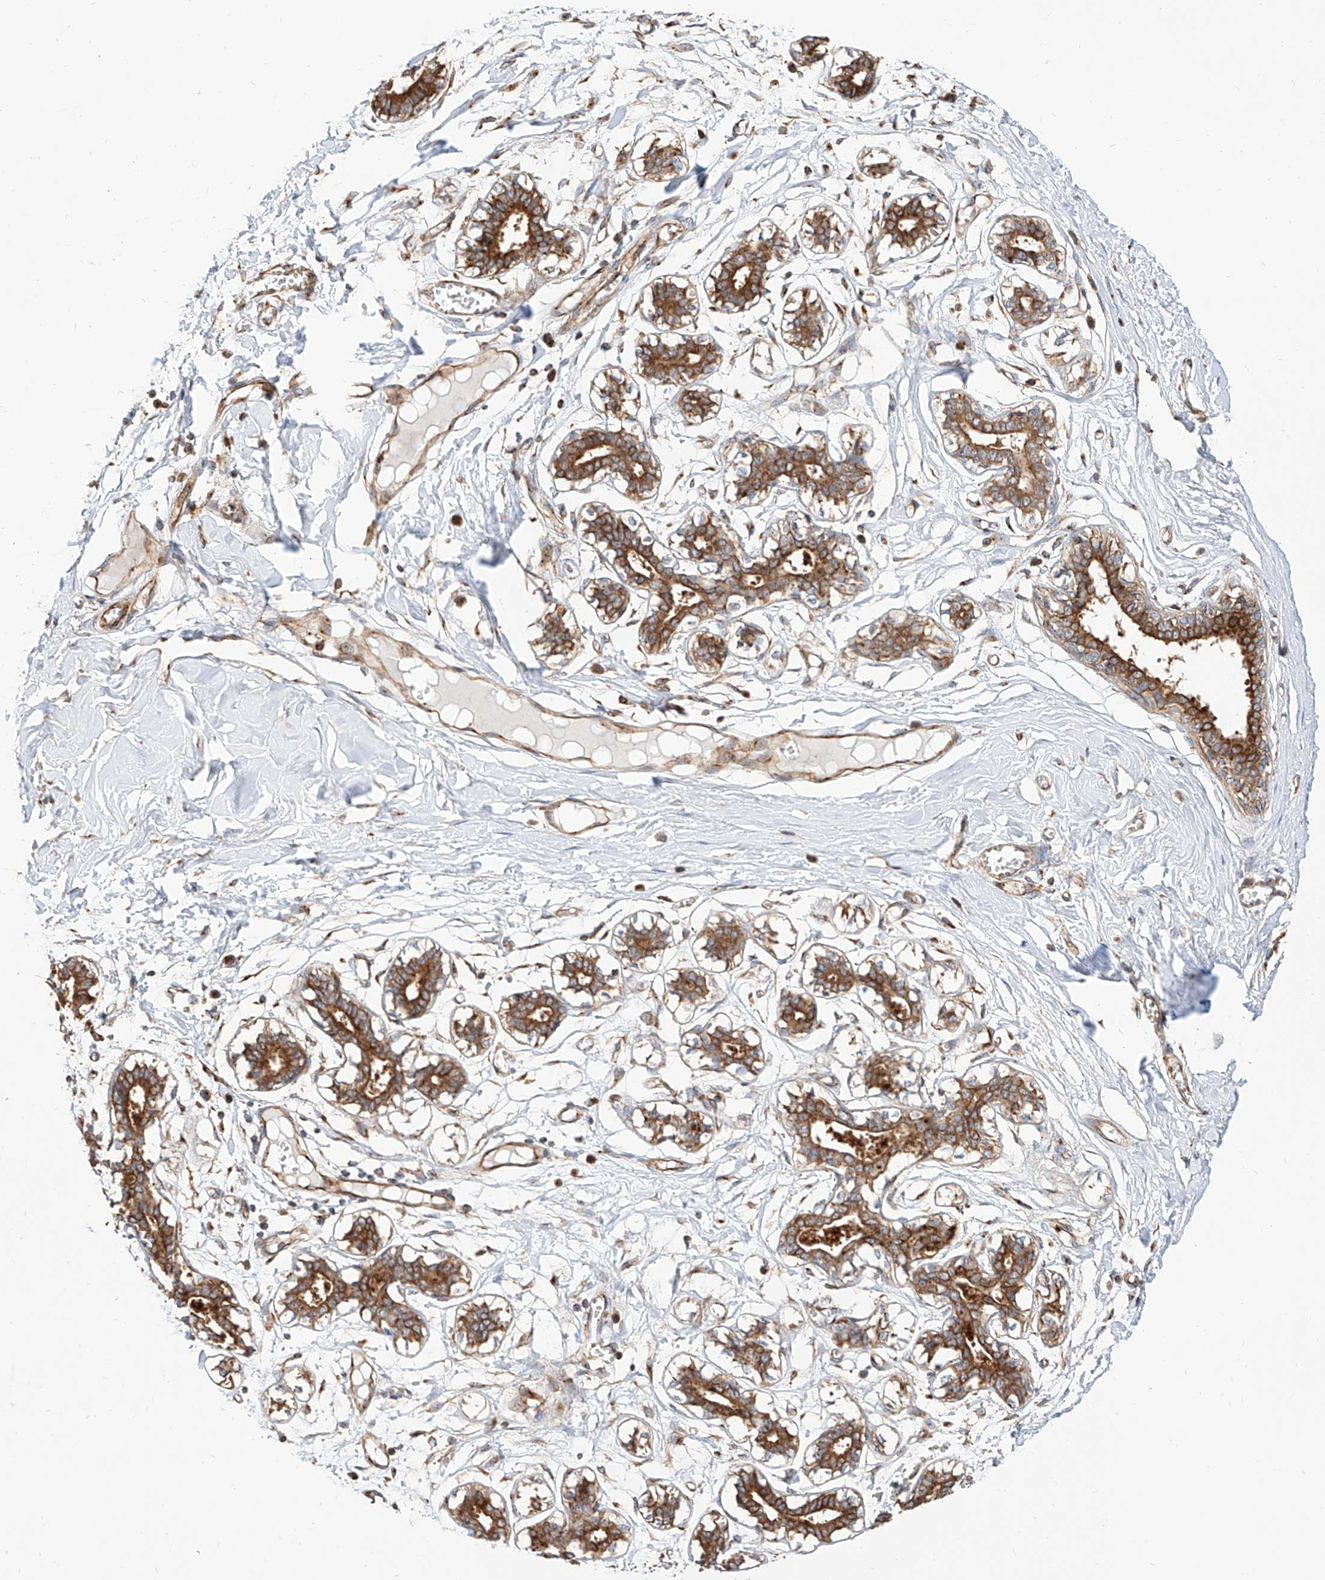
{"staining": {"intensity": "negative", "quantity": "none", "location": "none"}, "tissue": "breast", "cell_type": "Adipocytes", "image_type": "normal", "snomed": [{"axis": "morphology", "description": "Normal tissue, NOS"}, {"axis": "topography", "description": "Breast"}], "caption": "Adipocytes show no significant protein staining in normal breast. (IHC, brightfield microscopy, high magnification).", "gene": "ISCA2", "patient": {"sex": "female", "age": 27}}